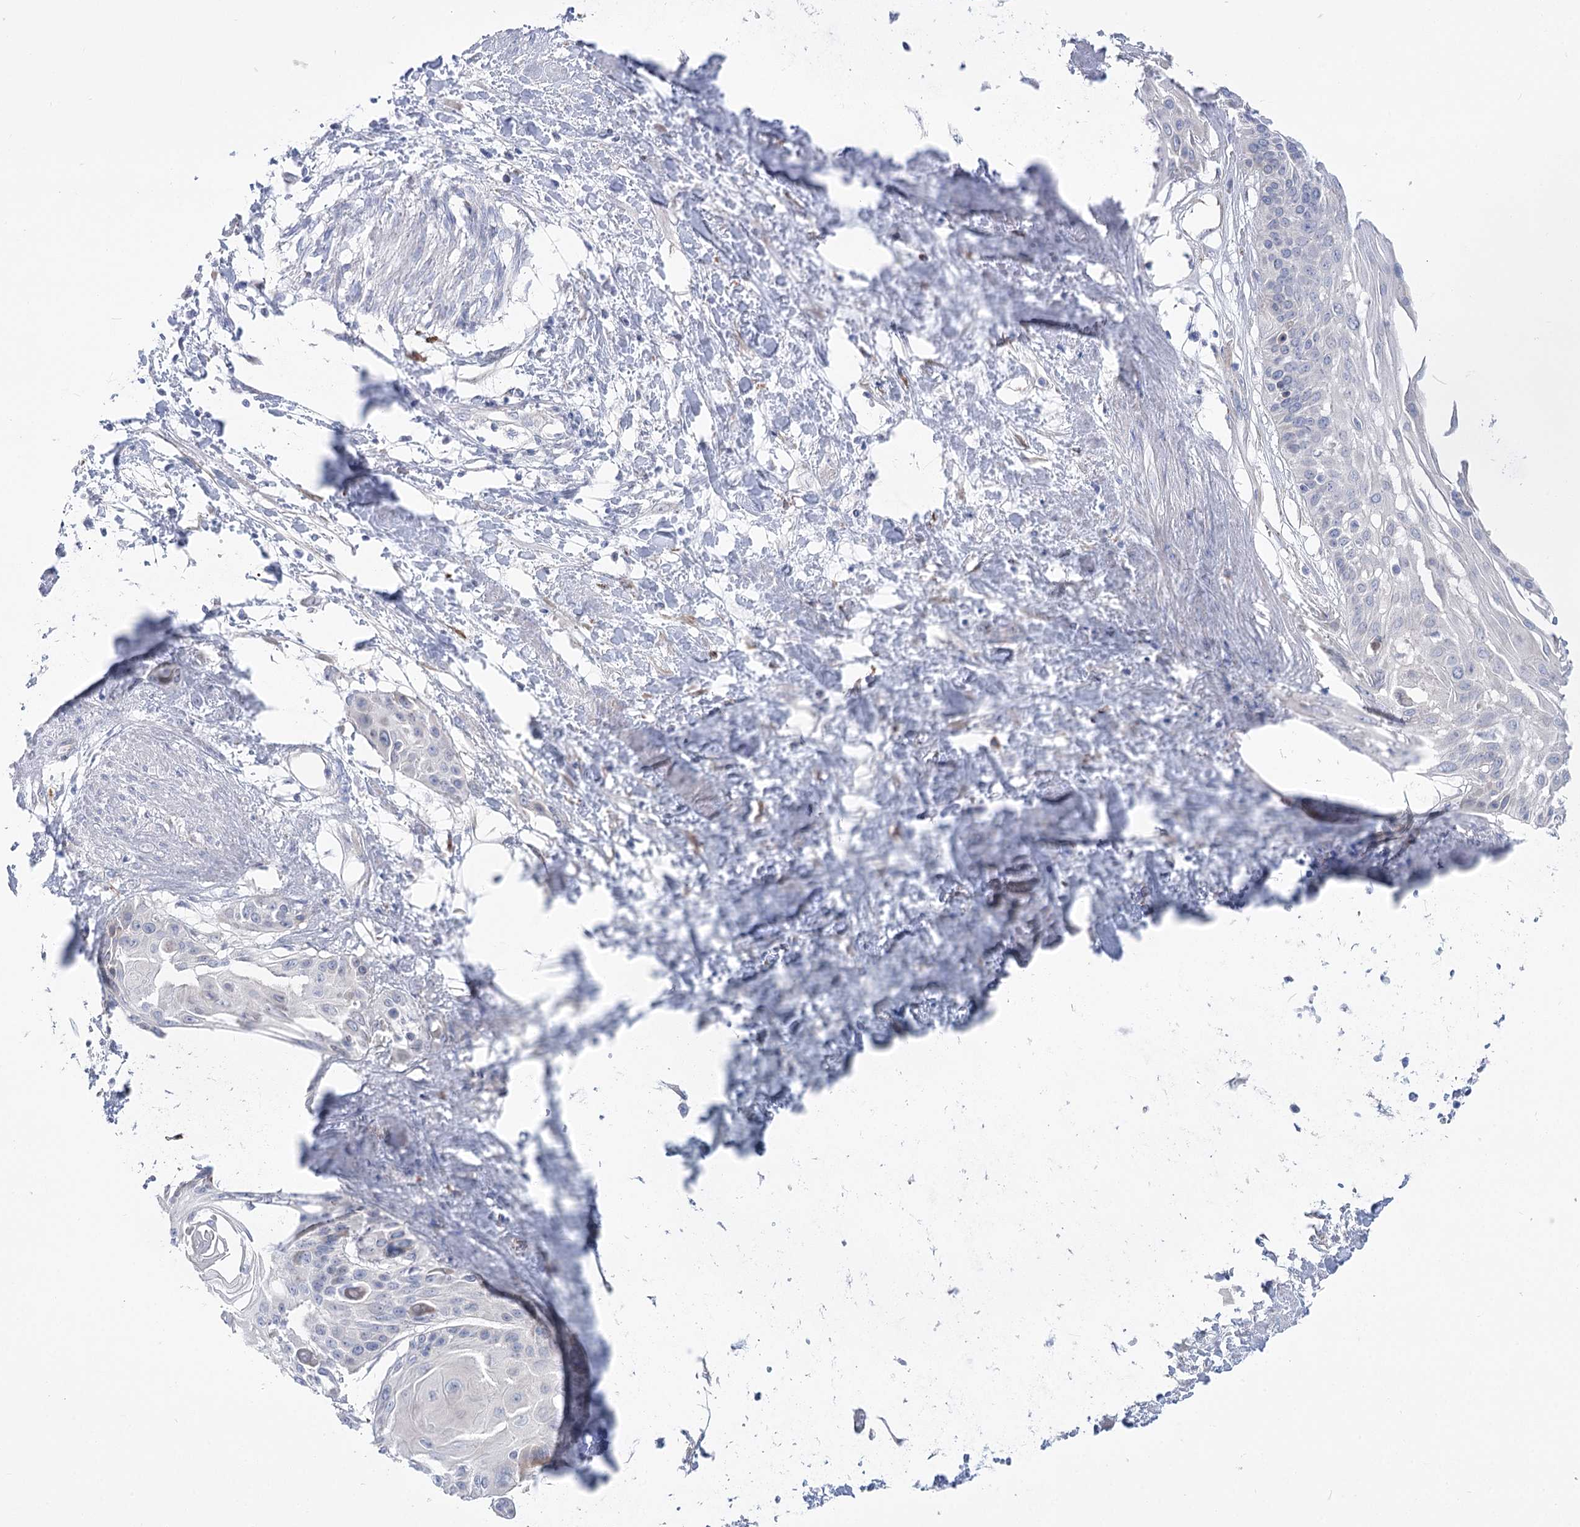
{"staining": {"intensity": "negative", "quantity": "none", "location": "none"}, "tissue": "cervical cancer", "cell_type": "Tumor cells", "image_type": "cancer", "snomed": [{"axis": "morphology", "description": "Squamous cell carcinoma, NOS"}, {"axis": "topography", "description": "Cervix"}], "caption": "Cervical cancer (squamous cell carcinoma) stained for a protein using IHC shows no staining tumor cells.", "gene": "SIAE", "patient": {"sex": "female", "age": 57}}